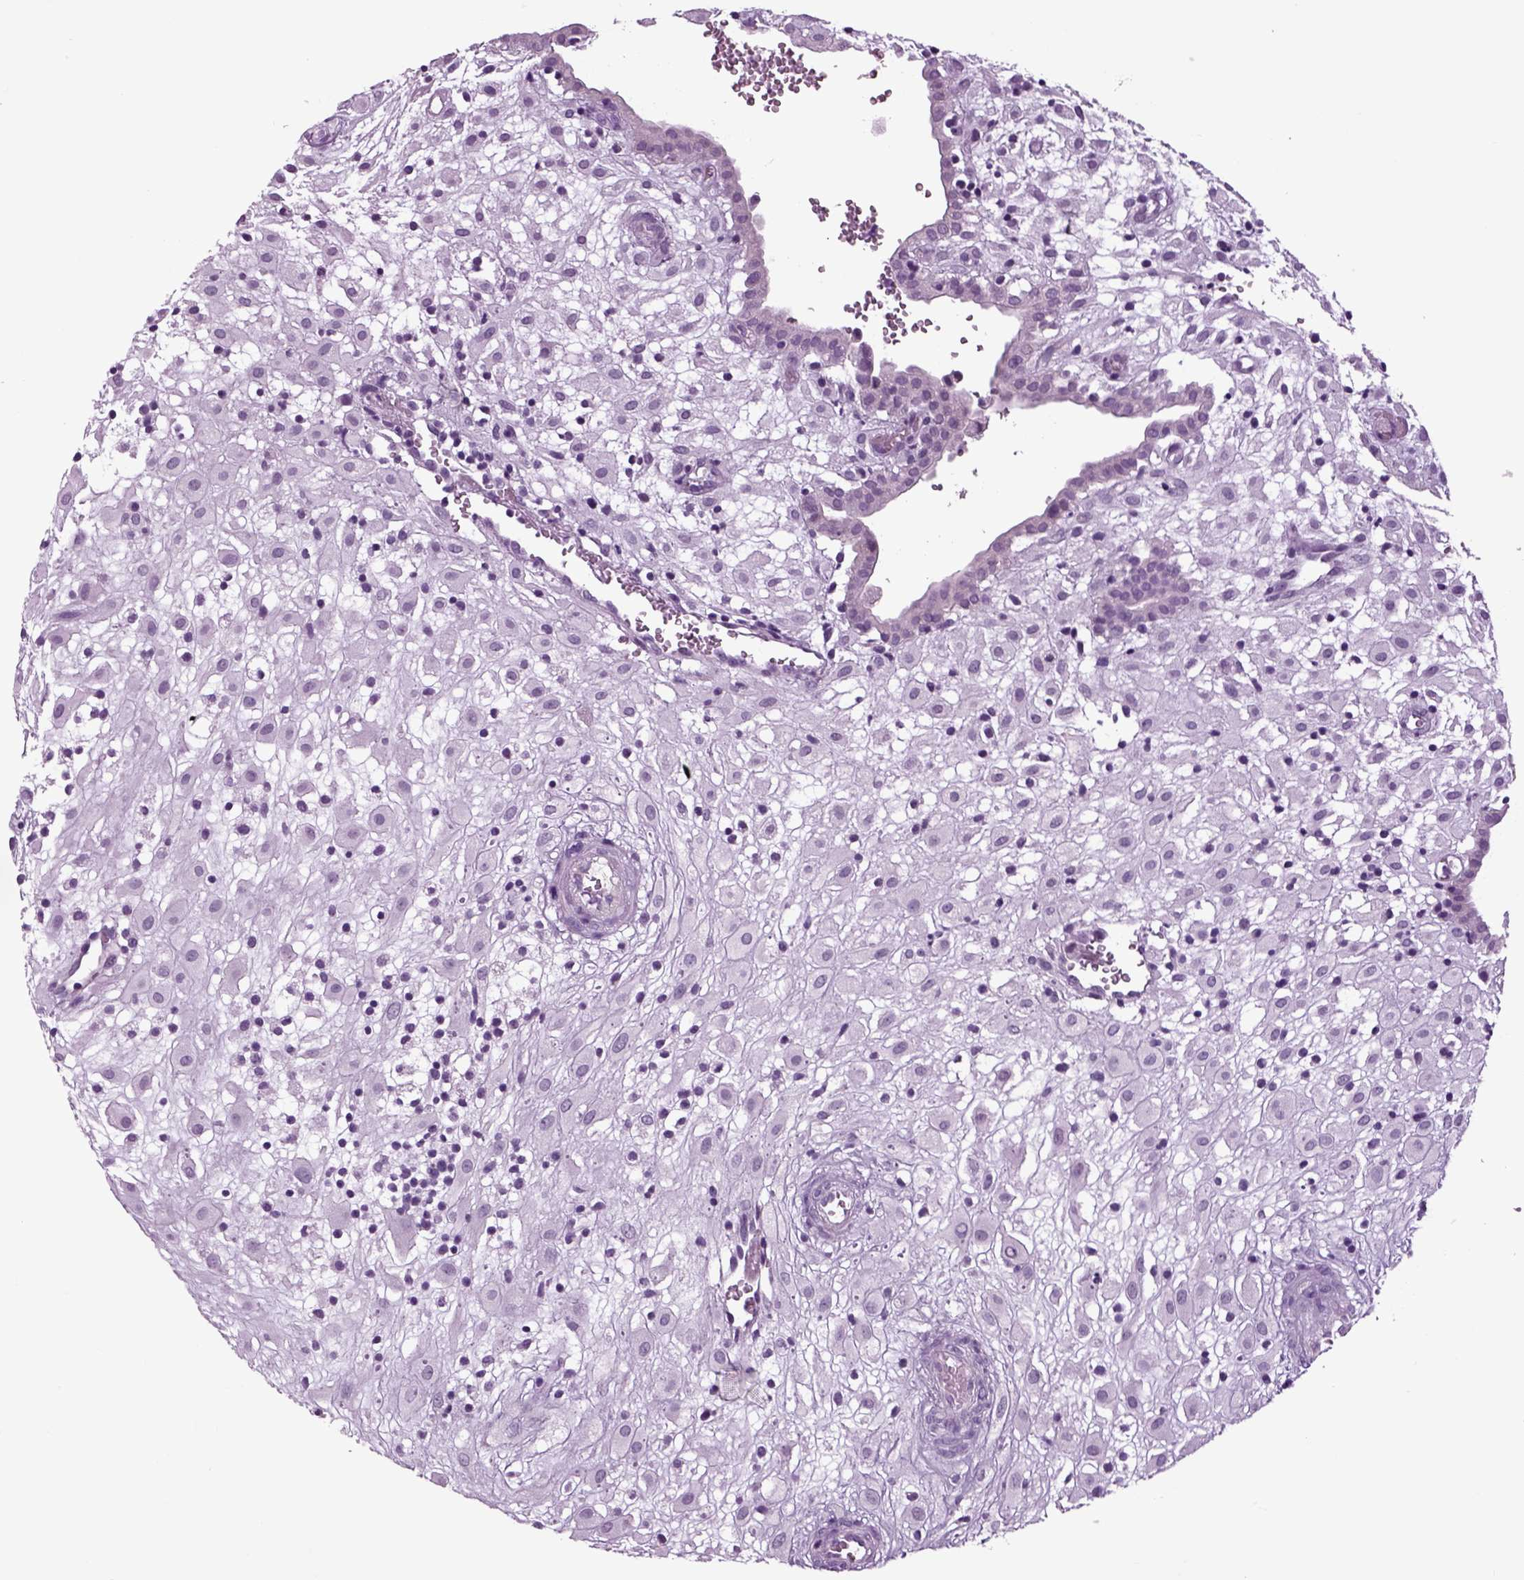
{"staining": {"intensity": "negative", "quantity": "none", "location": "none"}, "tissue": "placenta", "cell_type": "Decidual cells", "image_type": "normal", "snomed": [{"axis": "morphology", "description": "Normal tissue, NOS"}, {"axis": "topography", "description": "Placenta"}], "caption": "High power microscopy image of an immunohistochemistry (IHC) image of normal placenta, revealing no significant staining in decidual cells. (Immunohistochemistry, brightfield microscopy, high magnification).", "gene": "ARHGAP11A", "patient": {"sex": "female", "age": 24}}